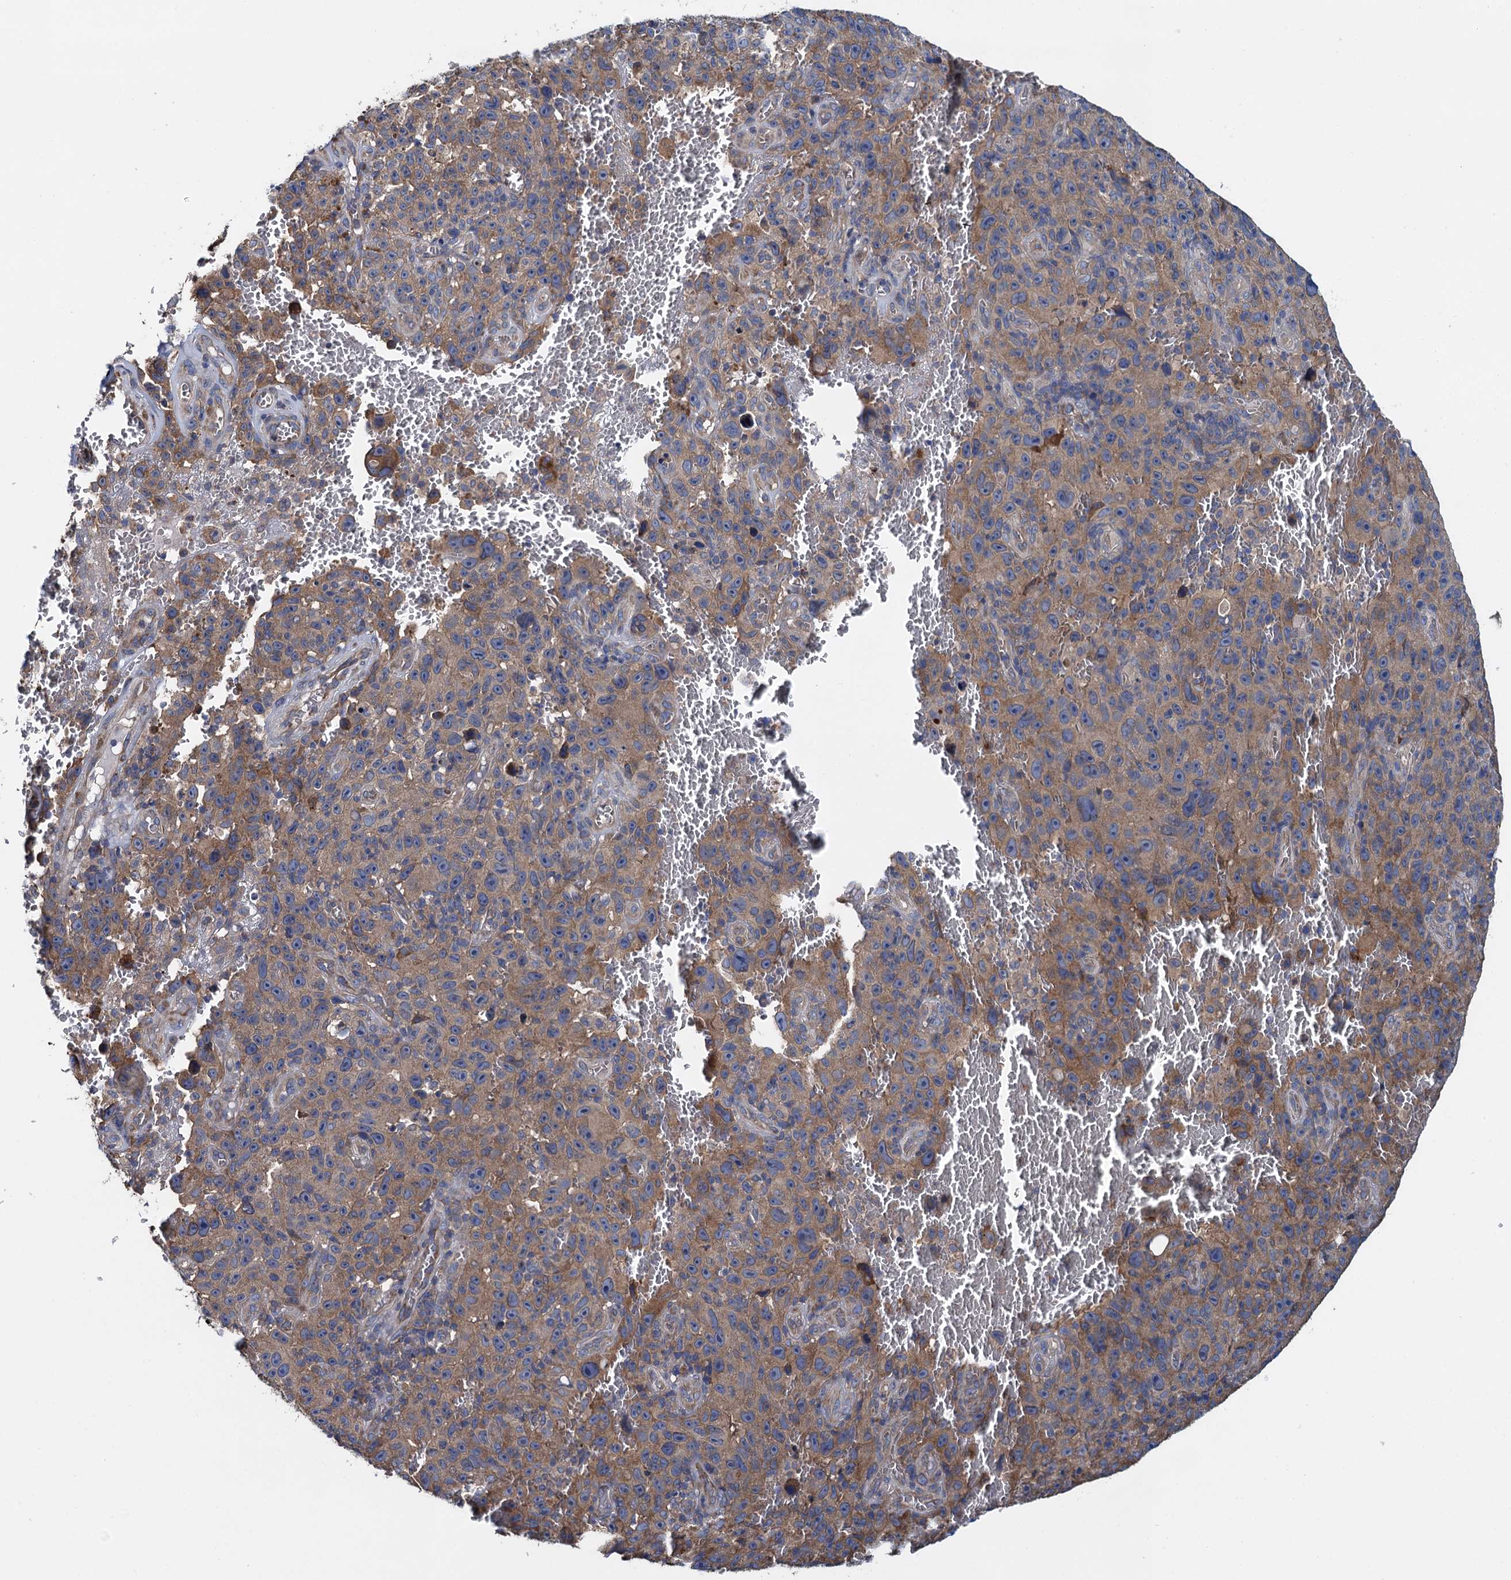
{"staining": {"intensity": "moderate", "quantity": ">75%", "location": "cytoplasmic/membranous"}, "tissue": "melanoma", "cell_type": "Tumor cells", "image_type": "cancer", "snomed": [{"axis": "morphology", "description": "Malignant melanoma, NOS"}, {"axis": "topography", "description": "Skin"}], "caption": "IHC histopathology image of neoplastic tissue: human melanoma stained using immunohistochemistry (IHC) reveals medium levels of moderate protein expression localized specifically in the cytoplasmic/membranous of tumor cells, appearing as a cytoplasmic/membranous brown color.", "gene": "ADCY9", "patient": {"sex": "female", "age": 82}}